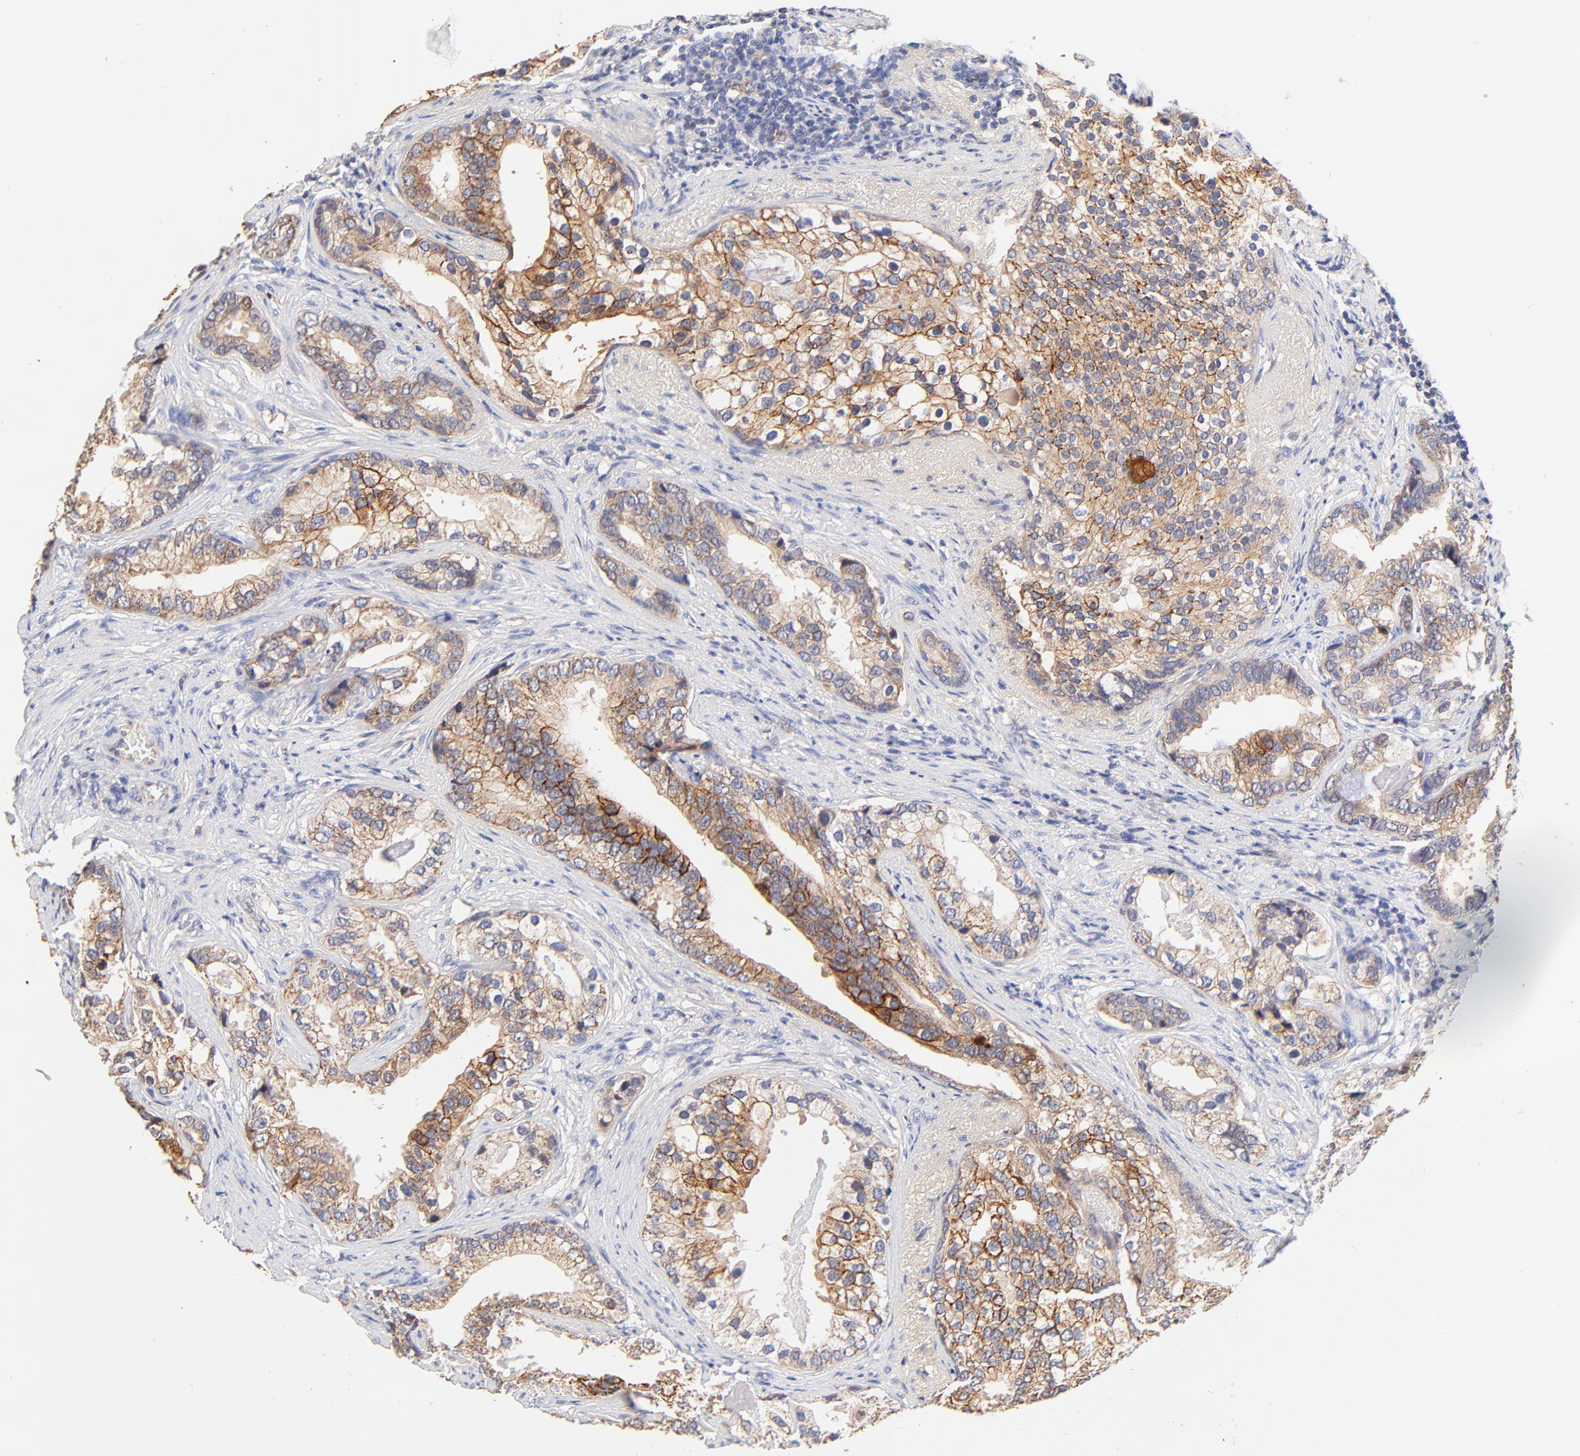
{"staining": {"intensity": "moderate", "quantity": "25%-75%", "location": "cytoplasmic/membranous"}, "tissue": "prostate cancer", "cell_type": "Tumor cells", "image_type": "cancer", "snomed": [{"axis": "morphology", "description": "Adenocarcinoma, Low grade"}, {"axis": "topography", "description": "Prostate"}], "caption": "Moderate cytoplasmic/membranous expression for a protein is identified in approximately 25%-75% of tumor cells of prostate cancer using immunohistochemistry (IHC).", "gene": "PTK7", "patient": {"sex": "male", "age": 71}}